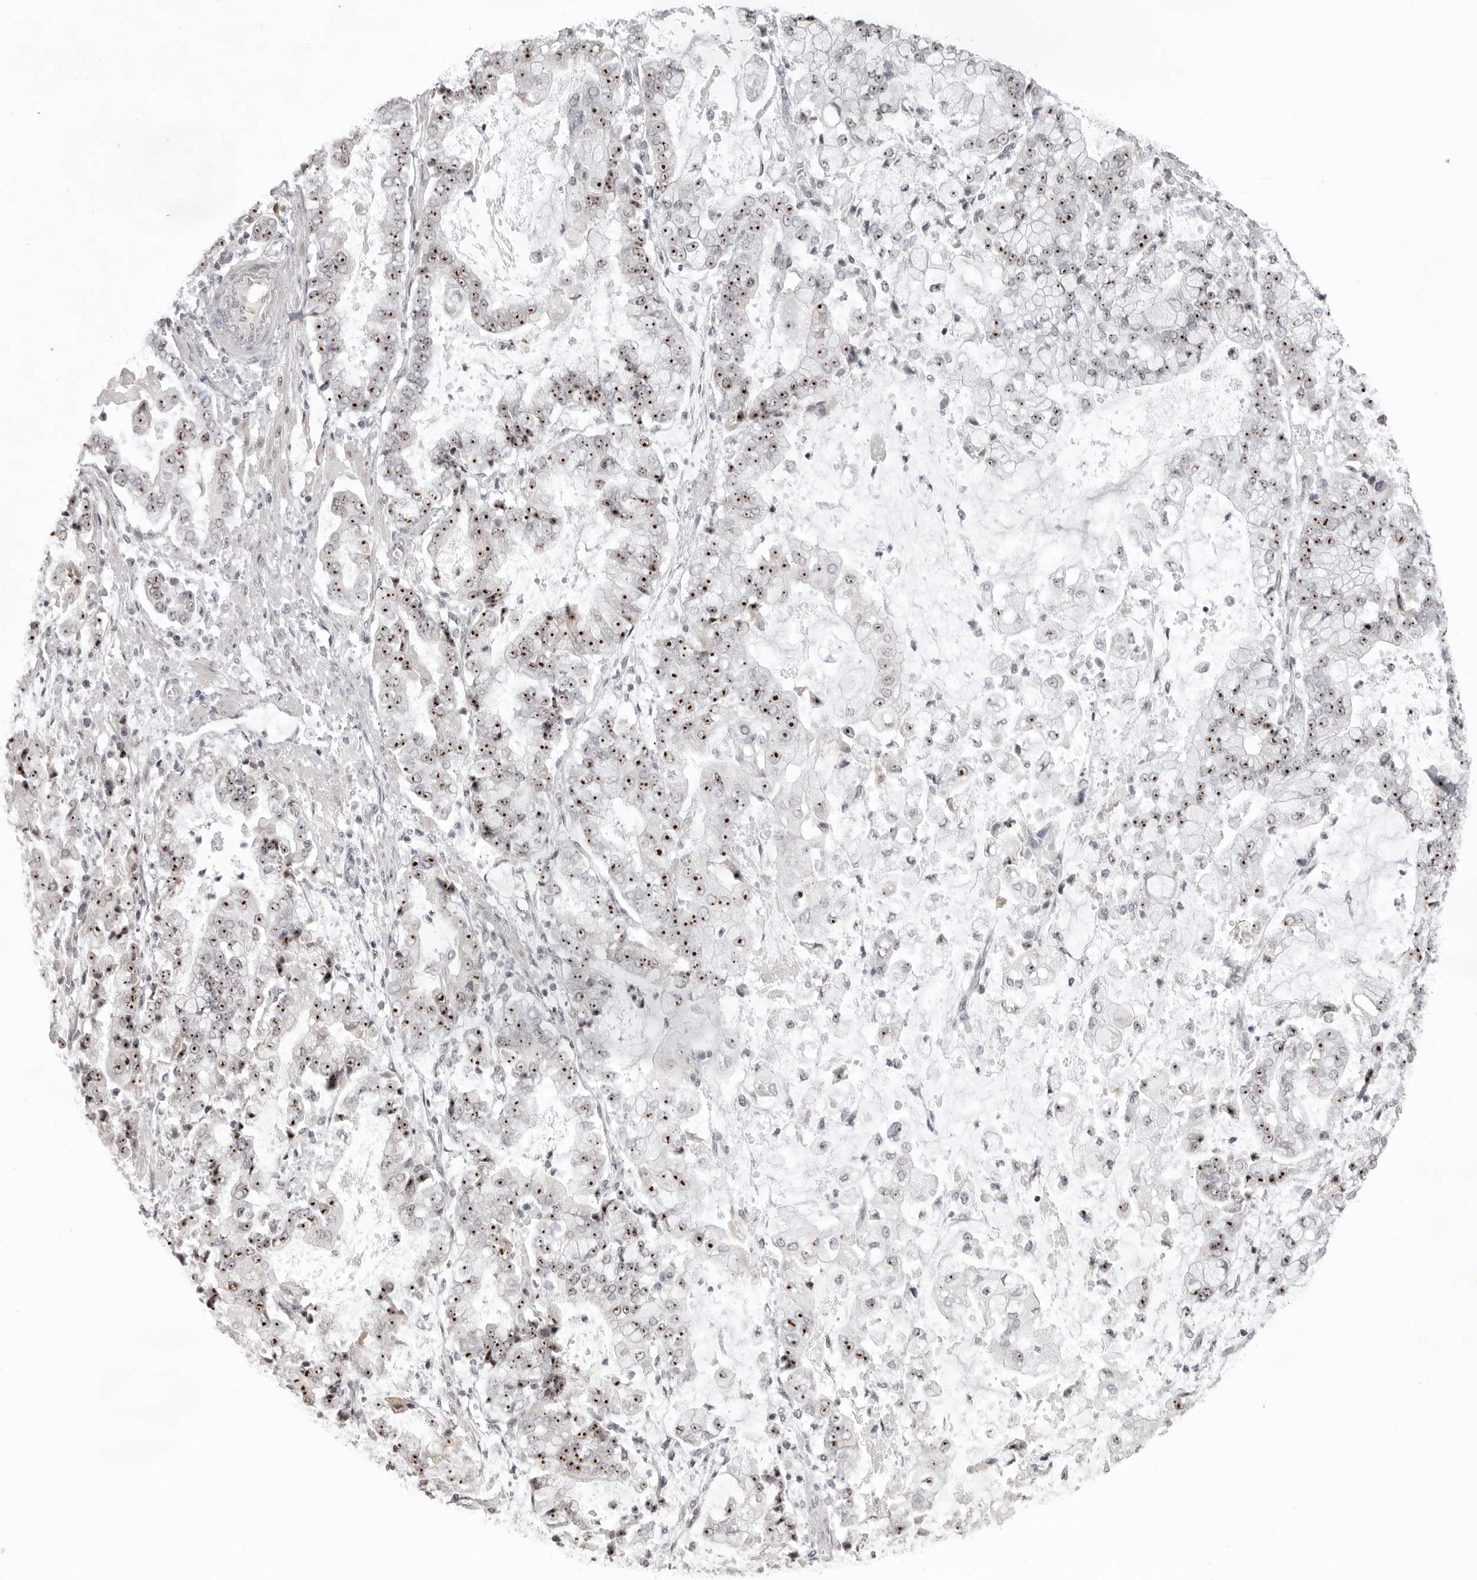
{"staining": {"intensity": "strong", "quantity": ">75%", "location": "nuclear"}, "tissue": "stomach cancer", "cell_type": "Tumor cells", "image_type": "cancer", "snomed": [{"axis": "morphology", "description": "Adenocarcinoma, NOS"}, {"axis": "topography", "description": "Stomach"}], "caption": "Stomach cancer (adenocarcinoma) tissue shows strong nuclear staining in about >75% of tumor cells (IHC, brightfield microscopy, high magnification).", "gene": "HELZ", "patient": {"sex": "male", "age": 76}}